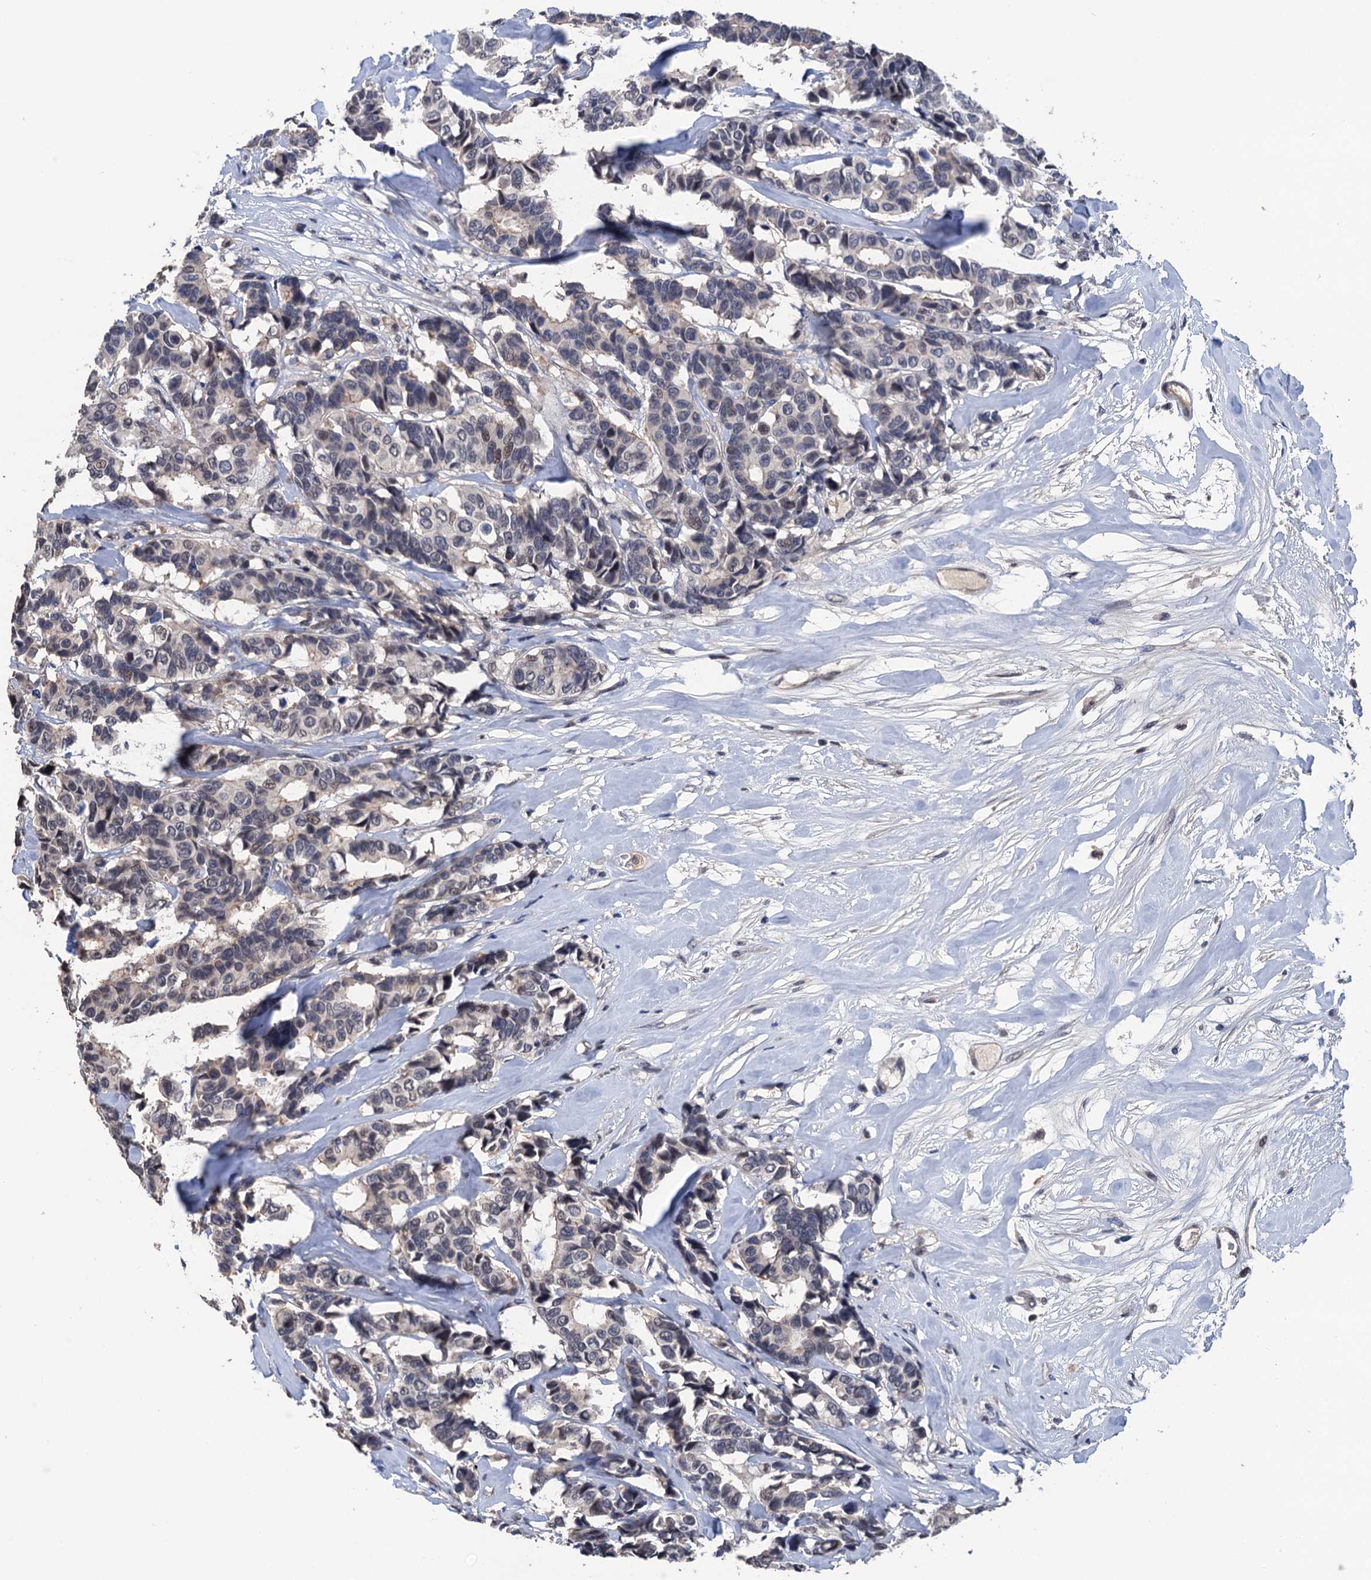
{"staining": {"intensity": "negative", "quantity": "none", "location": "none"}, "tissue": "breast cancer", "cell_type": "Tumor cells", "image_type": "cancer", "snomed": [{"axis": "morphology", "description": "Duct carcinoma"}, {"axis": "topography", "description": "Breast"}], "caption": "Breast cancer (infiltrating ductal carcinoma) was stained to show a protein in brown. There is no significant staining in tumor cells. (DAB immunohistochemistry (IHC), high magnification).", "gene": "ART5", "patient": {"sex": "female", "age": 87}}